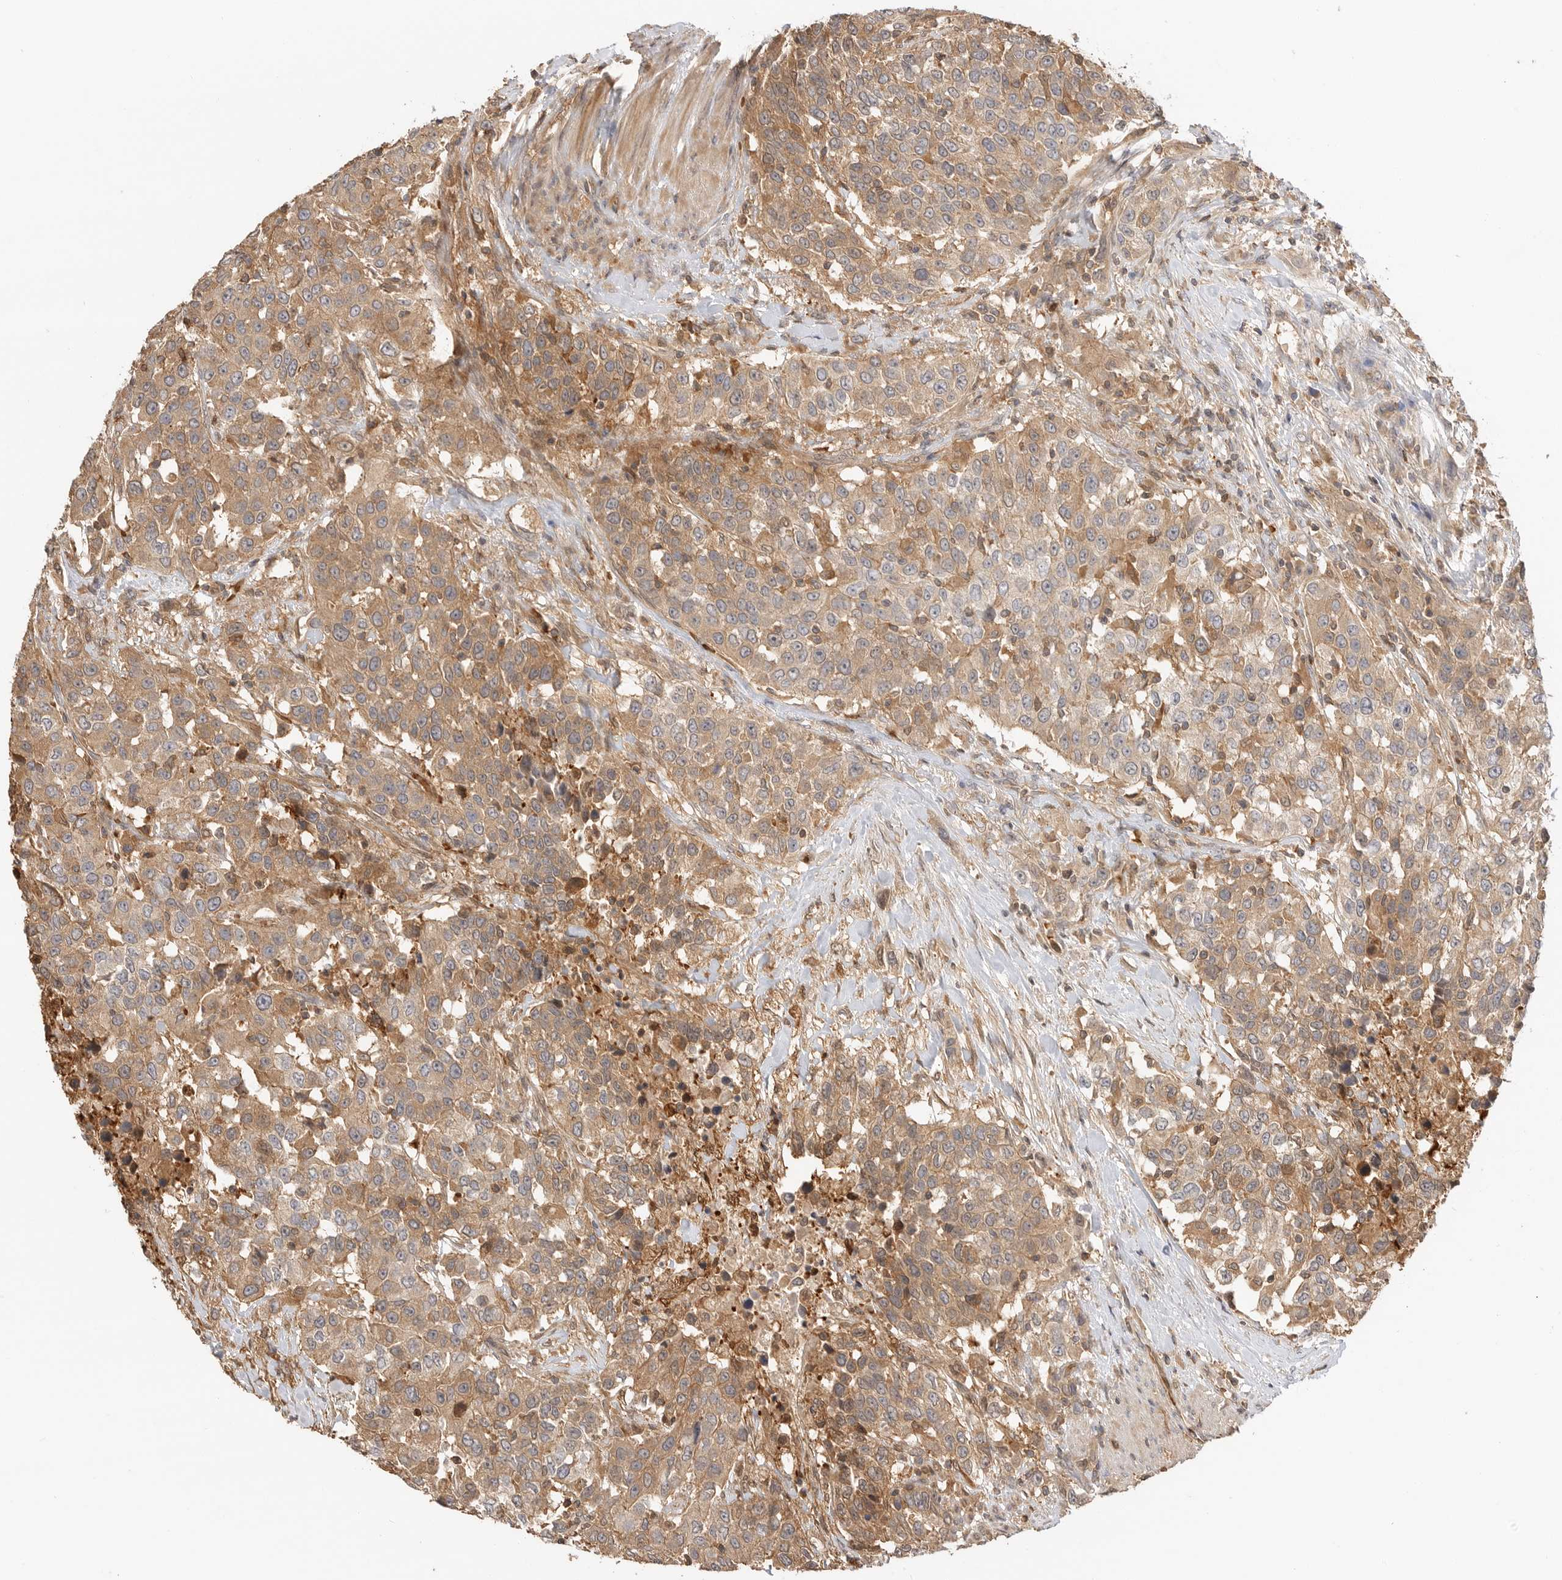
{"staining": {"intensity": "moderate", "quantity": ">75%", "location": "cytoplasmic/membranous"}, "tissue": "urothelial cancer", "cell_type": "Tumor cells", "image_type": "cancer", "snomed": [{"axis": "morphology", "description": "Urothelial carcinoma, High grade"}, {"axis": "topography", "description": "Urinary bladder"}], "caption": "Urothelial cancer was stained to show a protein in brown. There is medium levels of moderate cytoplasmic/membranous staining in approximately >75% of tumor cells.", "gene": "CLDN12", "patient": {"sex": "female", "age": 80}}